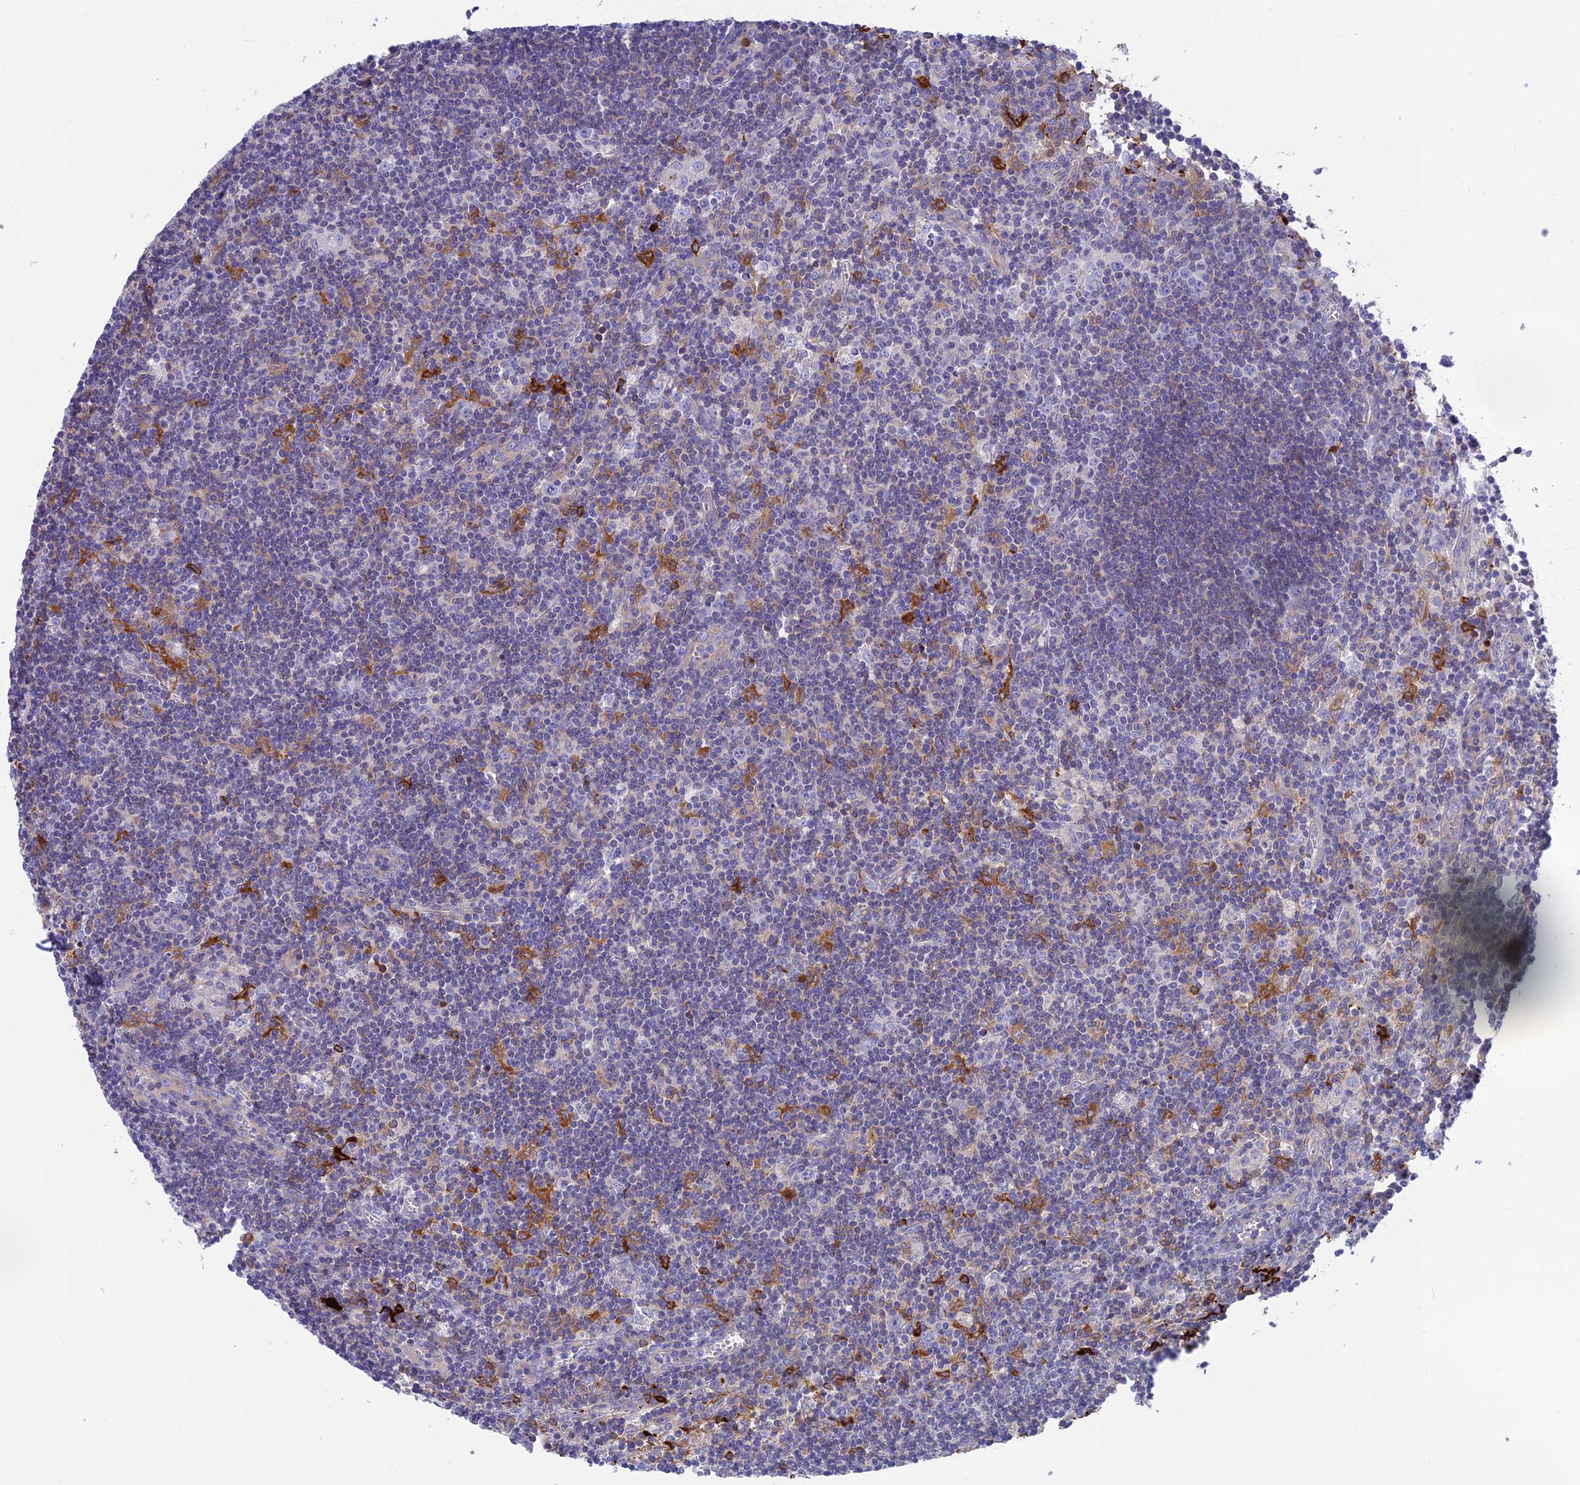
{"staining": {"intensity": "negative", "quantity": "none", "location": "none"}, "tissue": "lymph node", "cell_type": "Germinal center cells", "image_type": "normal", "snomed": [{"axis": "morphology", "description": "Normal tissue, NOS"}, {"axis": "topography", "description": "Lymph node"}], "caption": "Normal lymph node was stained to show a protein in brown. There is no significant expression in germinal center cells. (DAB (3,3'-diaminobenzidine) IHC visualized using brightfield microscopy, high magnification).", "gene": "LZTFL1", "patient": {"sex": "male", "age": 58}}